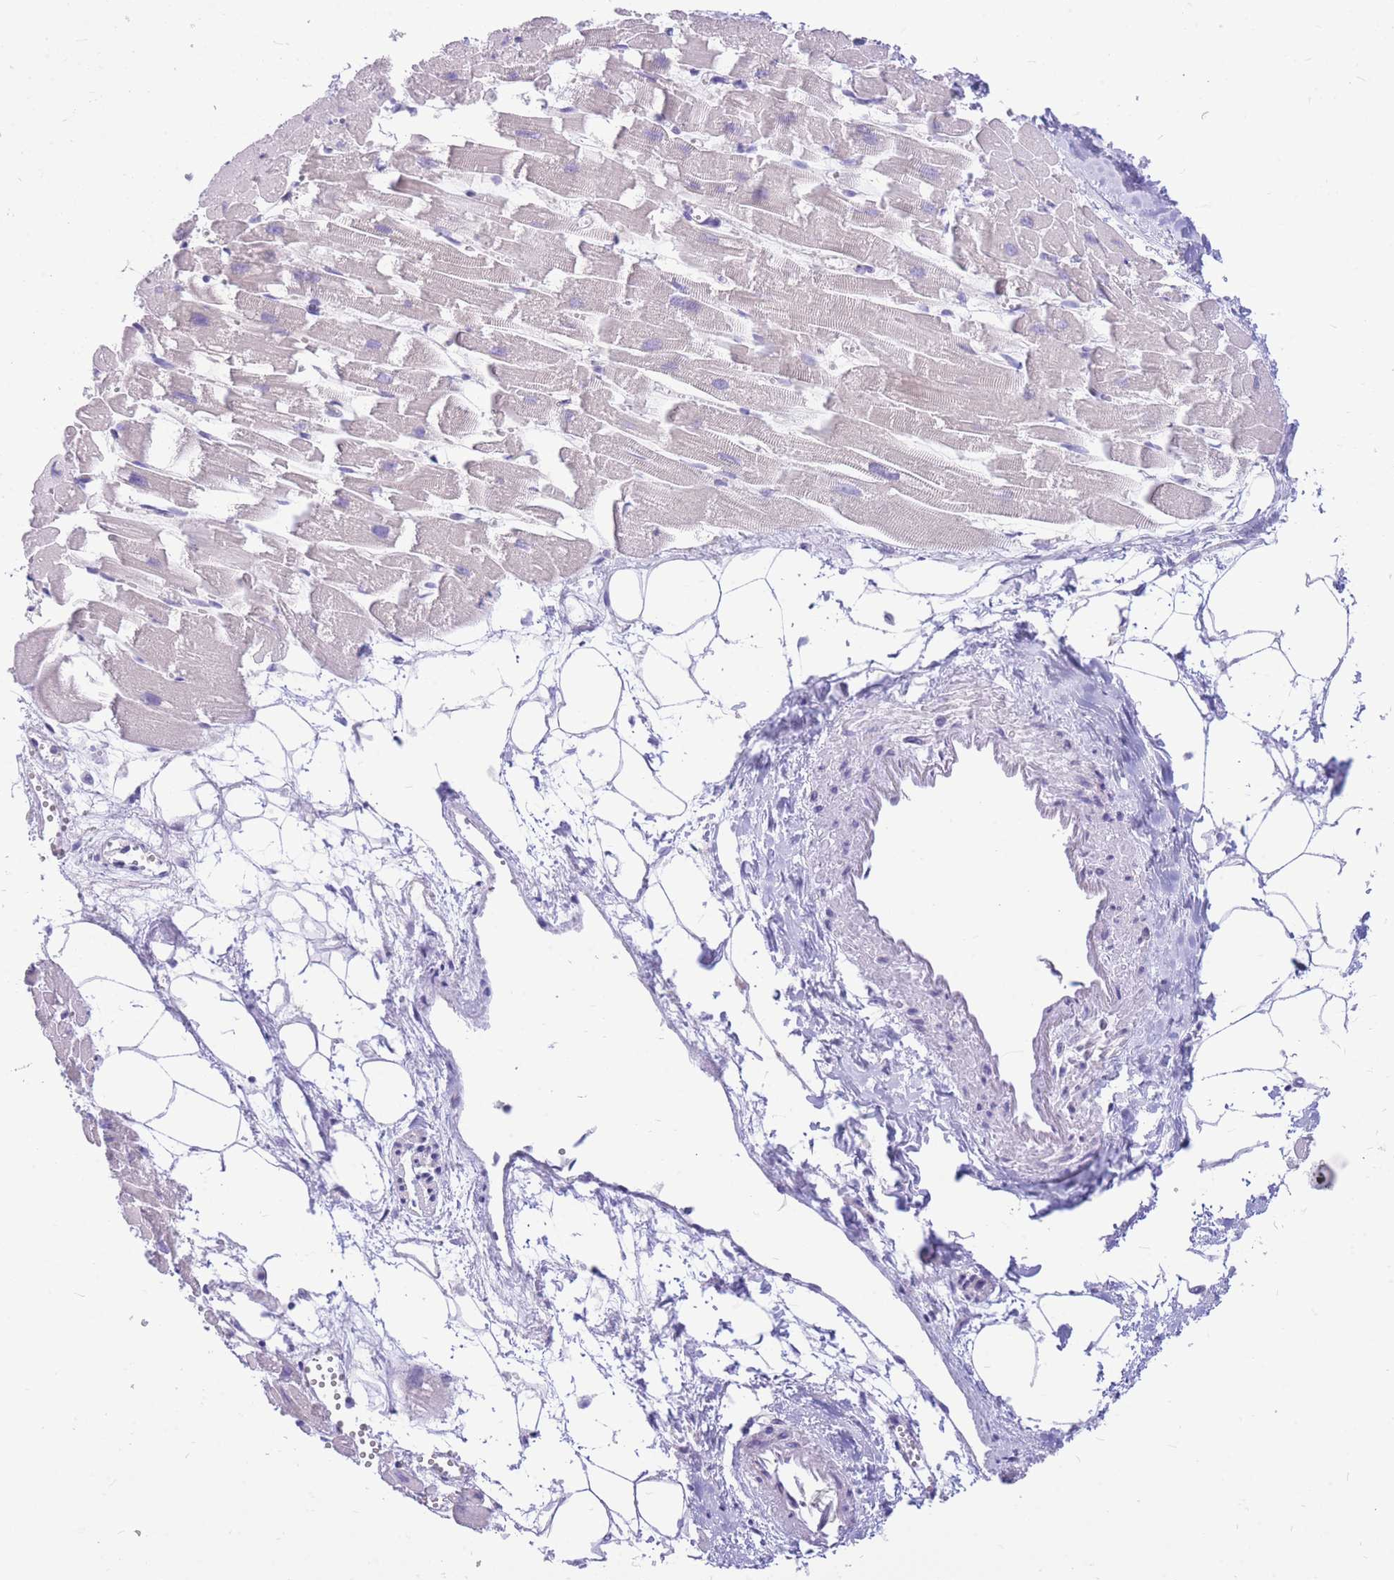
{"staining": {"intensity": "negative", "quantity": "none", "location": "none"}, "tissue": "heart muscle", "cell_type": "Cardiomyocytes", "image_type": "normal", "snomed": [{"axis": "morphology", "description": "Normal tissue, NOS"}, {"axis": "topography", "description": "Heart"}], "caption": "Histopathology image shows no significant protein expression in cardiomyocytes of benign heart muscle.", "gene": "ZNF311", "patient": {"sex": "female", "age": 64}}